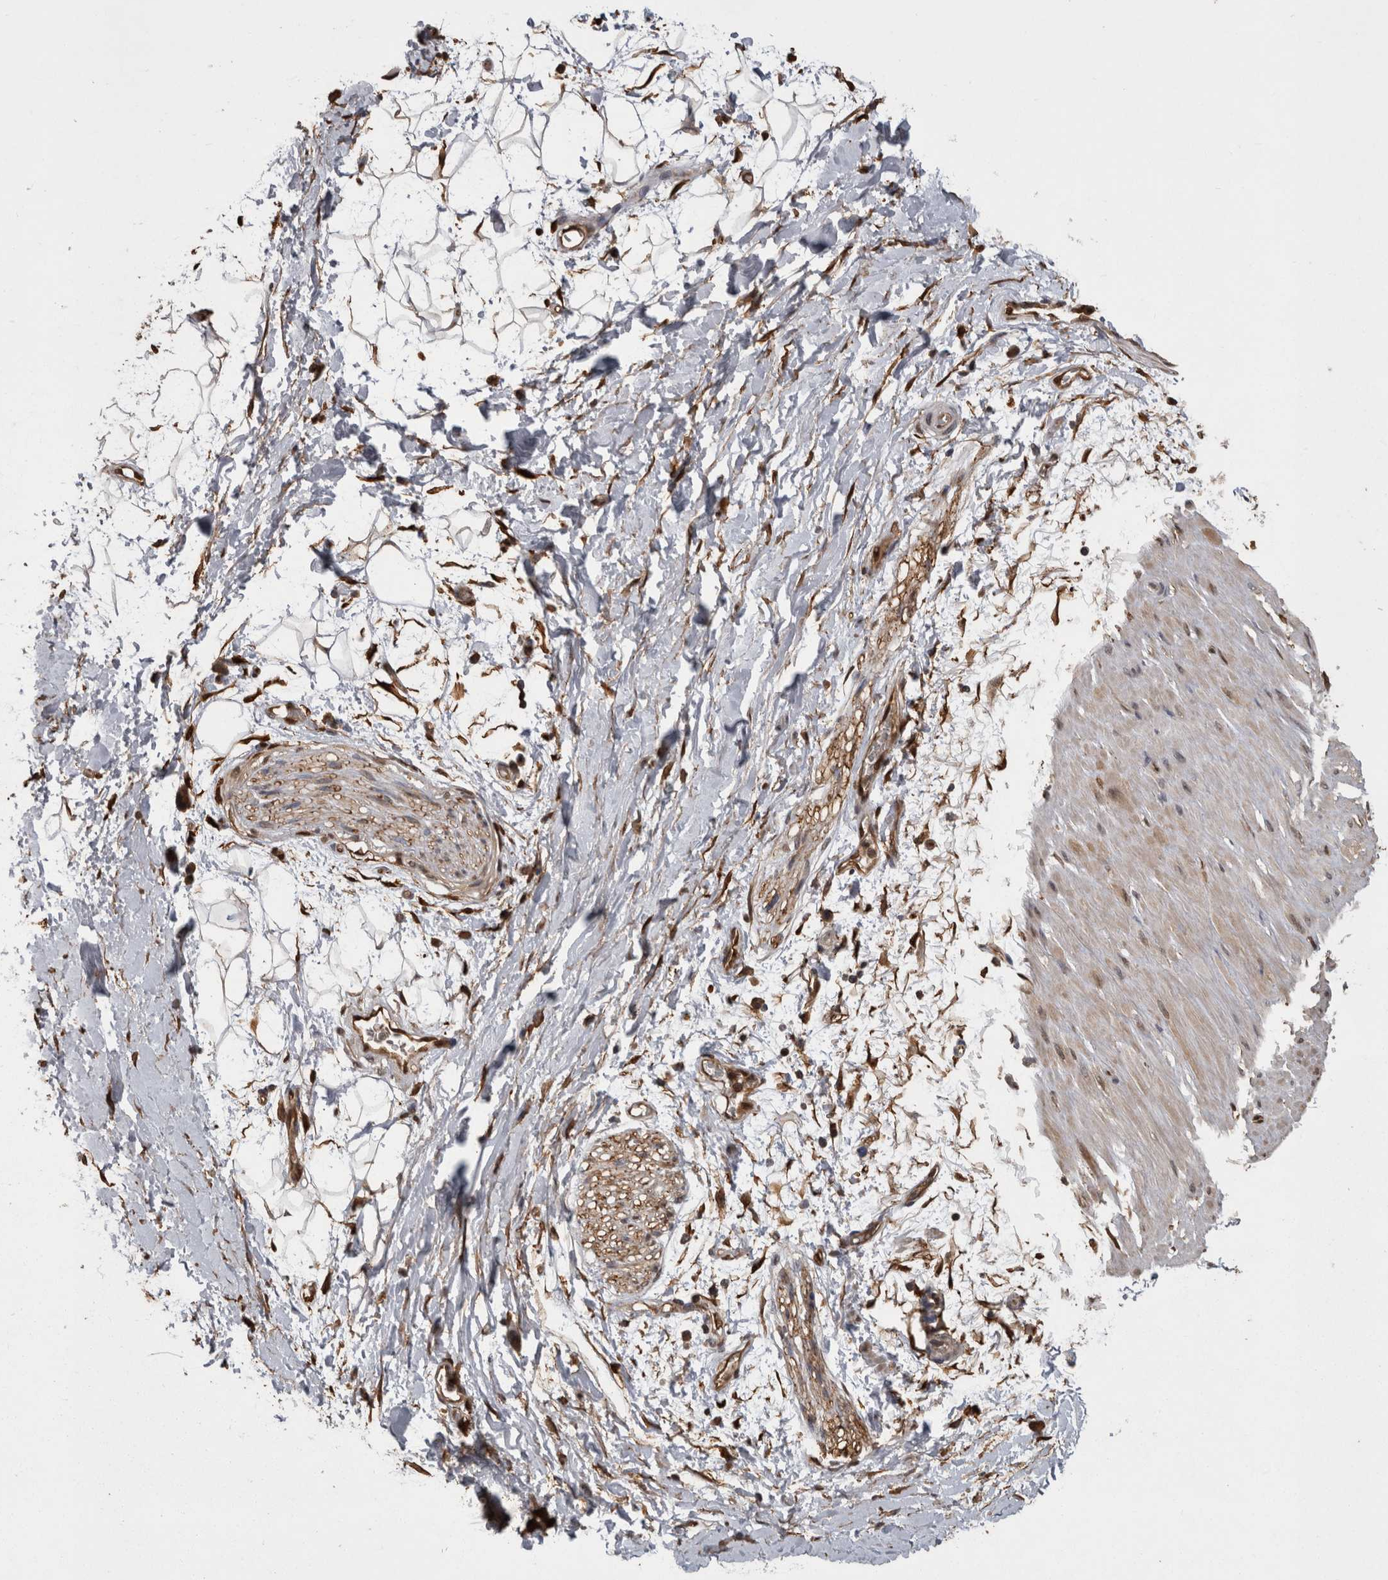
{"staining": {"intensity": "moderate", "quantity": ">75%", "location": "cytoplasmic/membranous"}, "tissue": "adipose tissue", "cell_type": "Adipocytes", "image_type": "normal", "snomed": [{"axis": "morphology", "description": "Normal tissue, NOS"}, {"axis": "topography", "description": "Soft tissue"}], "caption": "Brown immunohistochemical staining in normal adipose tissue reveals moderate cytoplasmic/membranous expression in about >75% of adipocytes.", "gene": "LXN", "patient": {"sex": "male", "age": 72}}